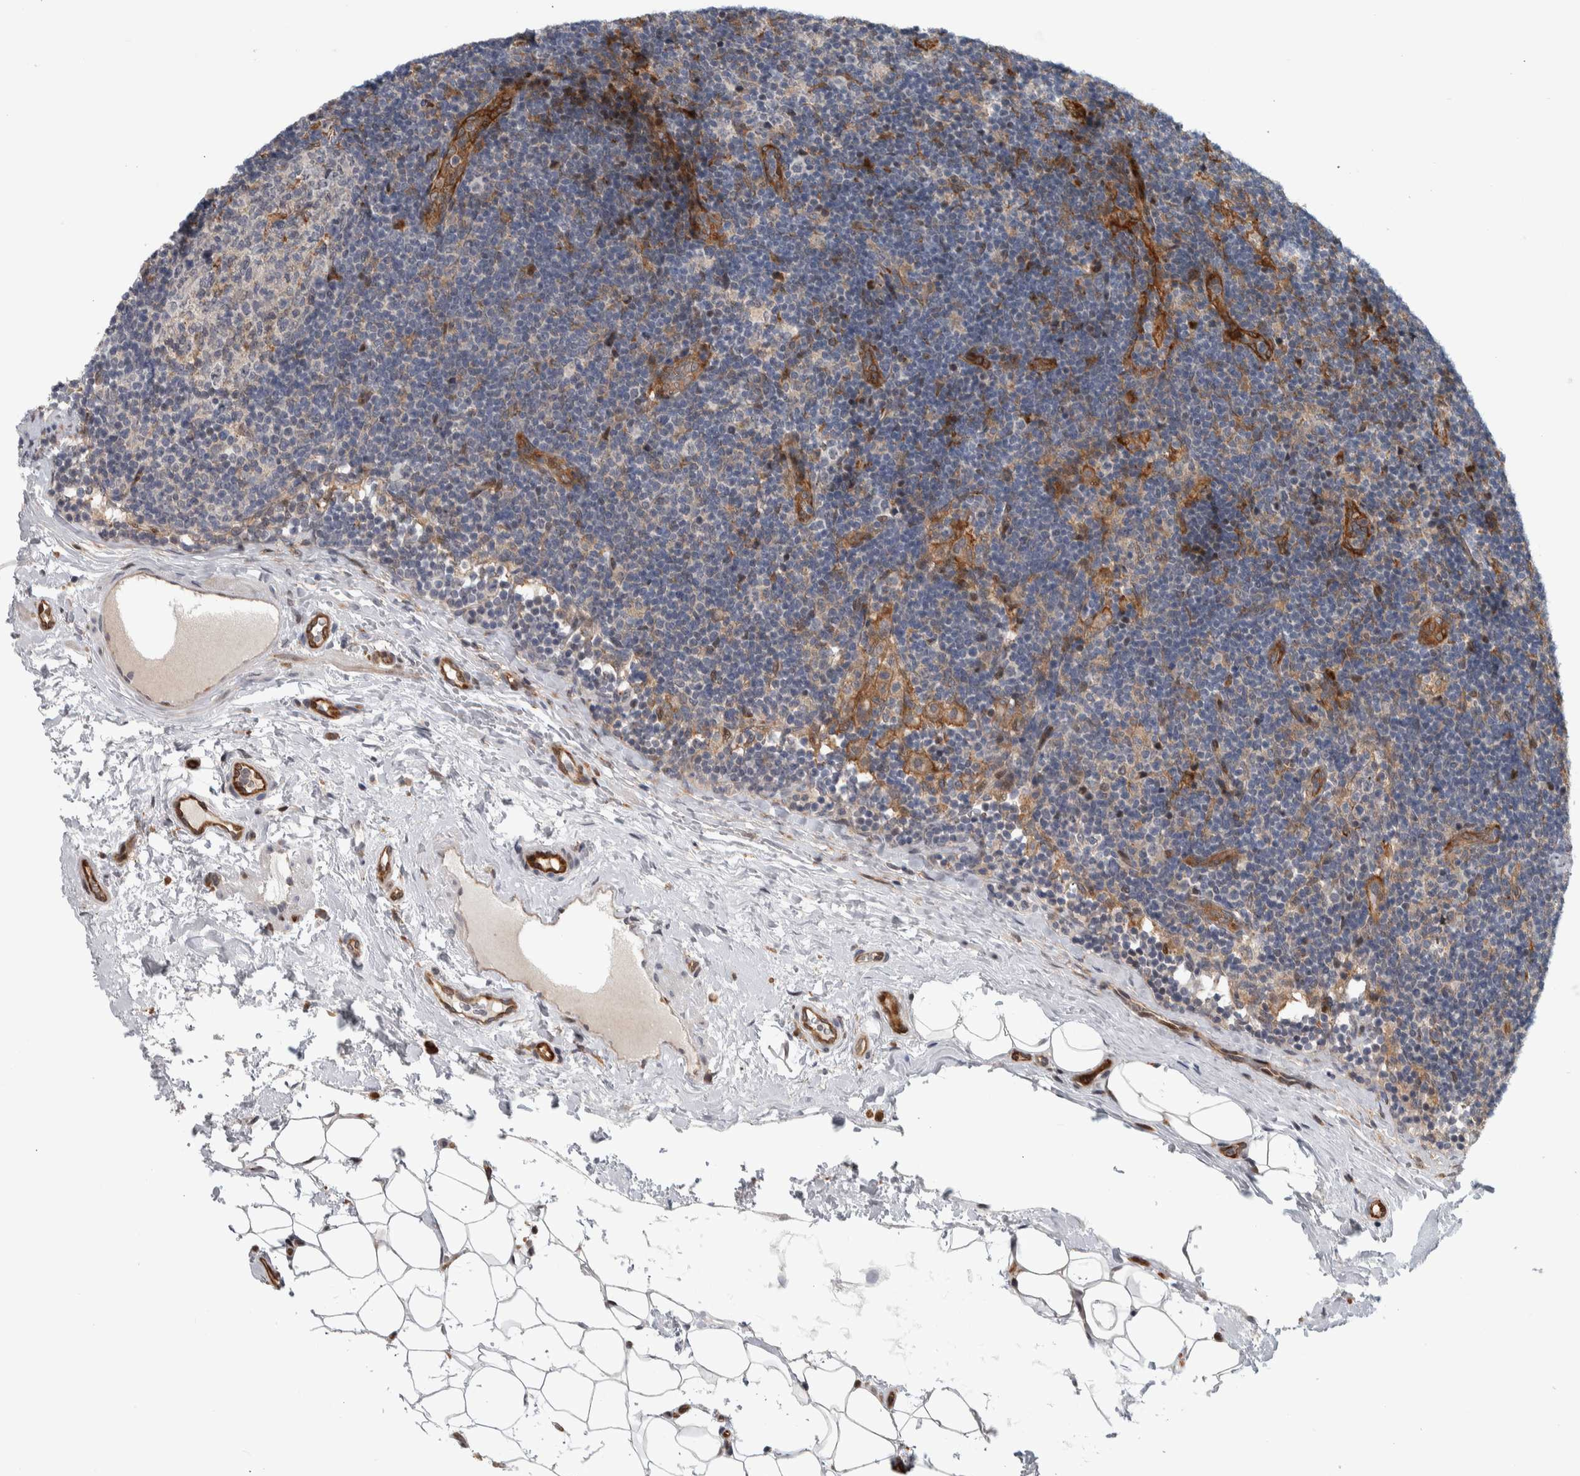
{"staining": {"intensity": "weak", "quantity": "<25%", "location": "cytoplasmic/membranous,nuclear"}, "tissue": "lymph node", "cell_type": "Germinal center cells", "image_type": "normal", "snomed": [{"axis": "morphology", "description": "Normal tissue, NOS"}, {"axis": "topography", "description": "Lymph node"}], "caption": "Immunohistochemistry (IHC) photomicrograph of benign lymph node stained for a protein (brown), which shows no expression in germinal center cells.", "gene": "MSL1", "patient": {"sex": "female", "age": 22}}